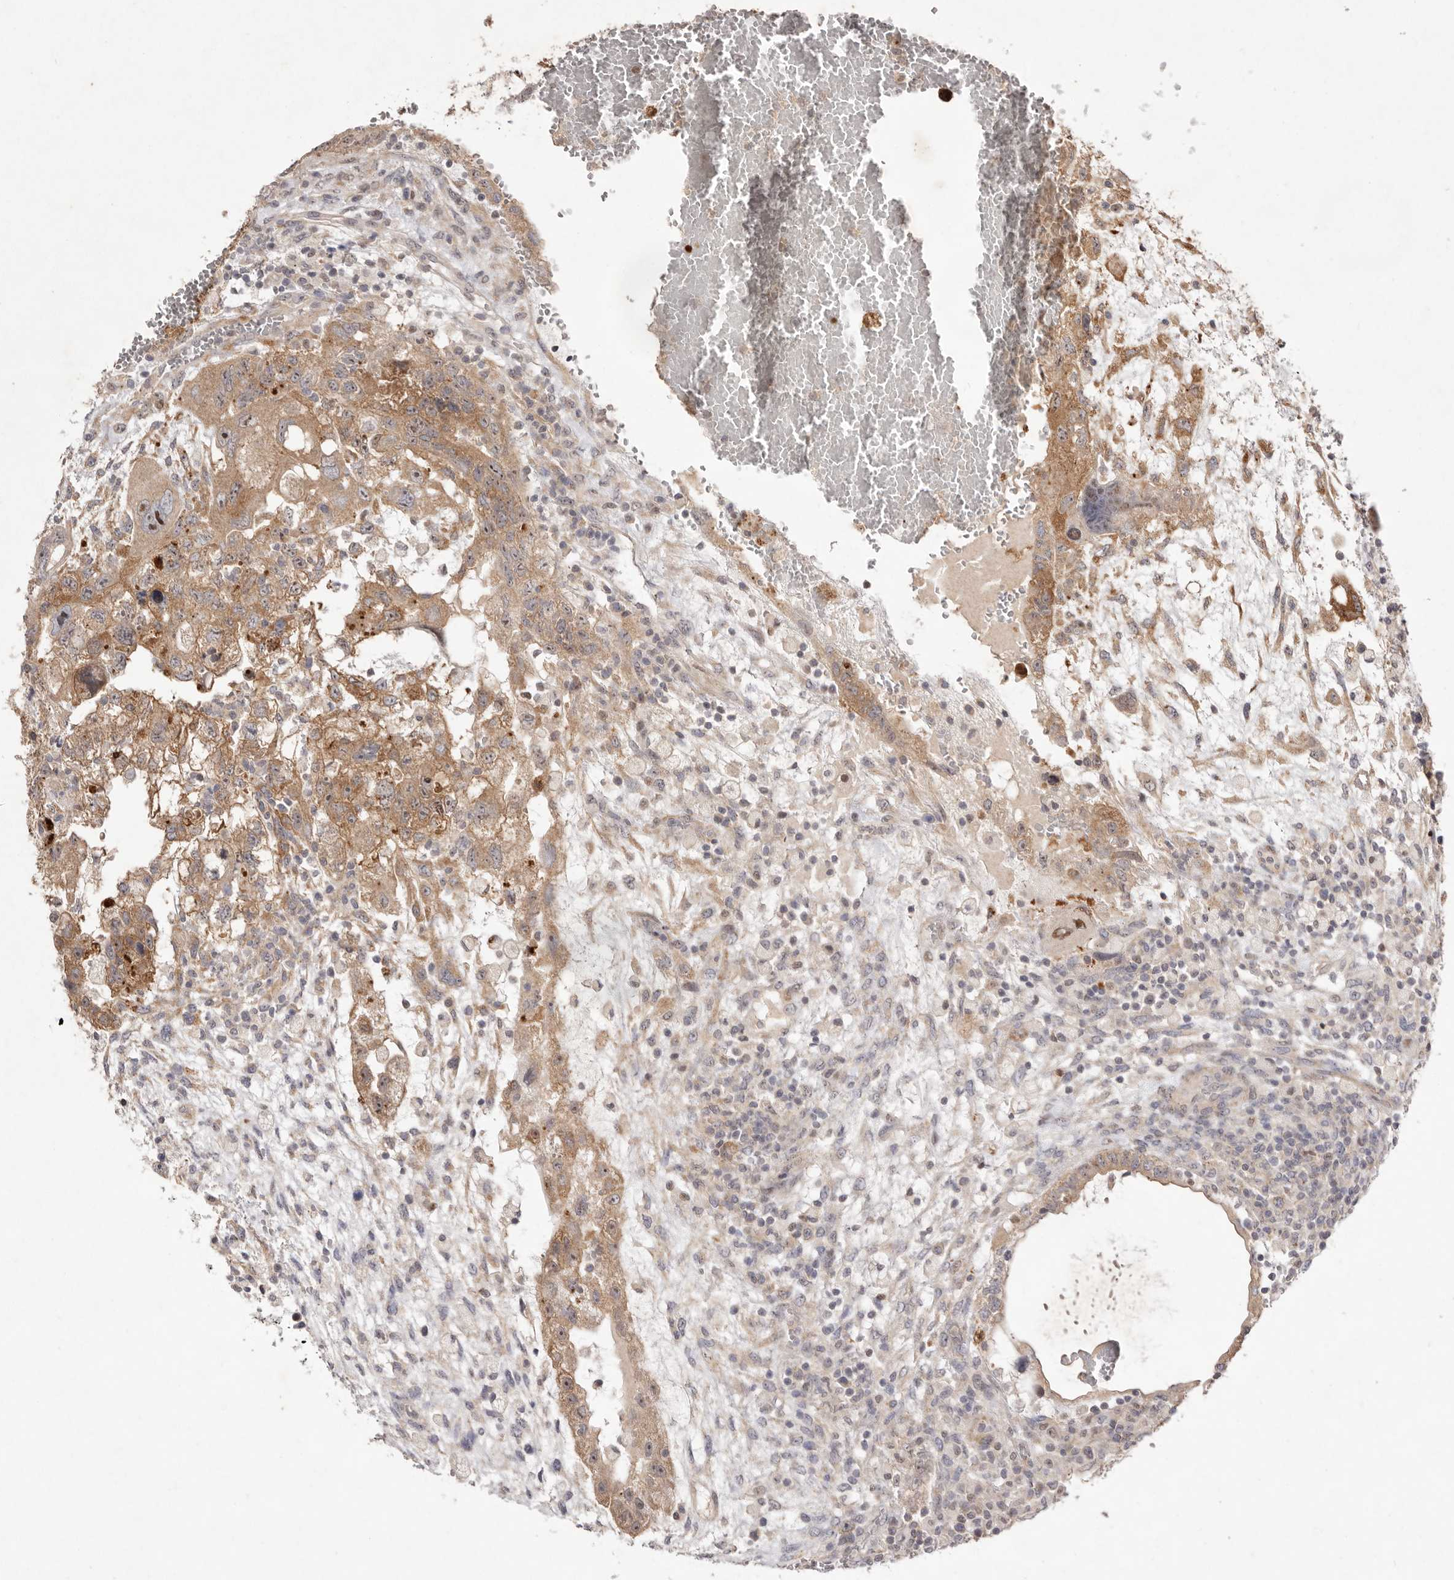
{"staining": {"intensity": "moderate", "quantity": ">75%", "location": "cytoplasmic/membranous,nuclear"}, "tissue": "testis cancer", "cell_type": "Tumor cells", "image_type": "cancer", "snomed": [{"axis": "morphology", "description": "Carcinoma, Embryonal, NOS"}, {"axis": "topography", "description": "Testis"}], "caption": "Testis embryonal carcinoma tissue demonstrates moderate cytoplasmic/membranous and nuclear positivity in approximately >75% of tumor cells, visualized by immunohistochemistry.", "gene": "TADA1", "patient": {"sex": "male", "age": 36}}